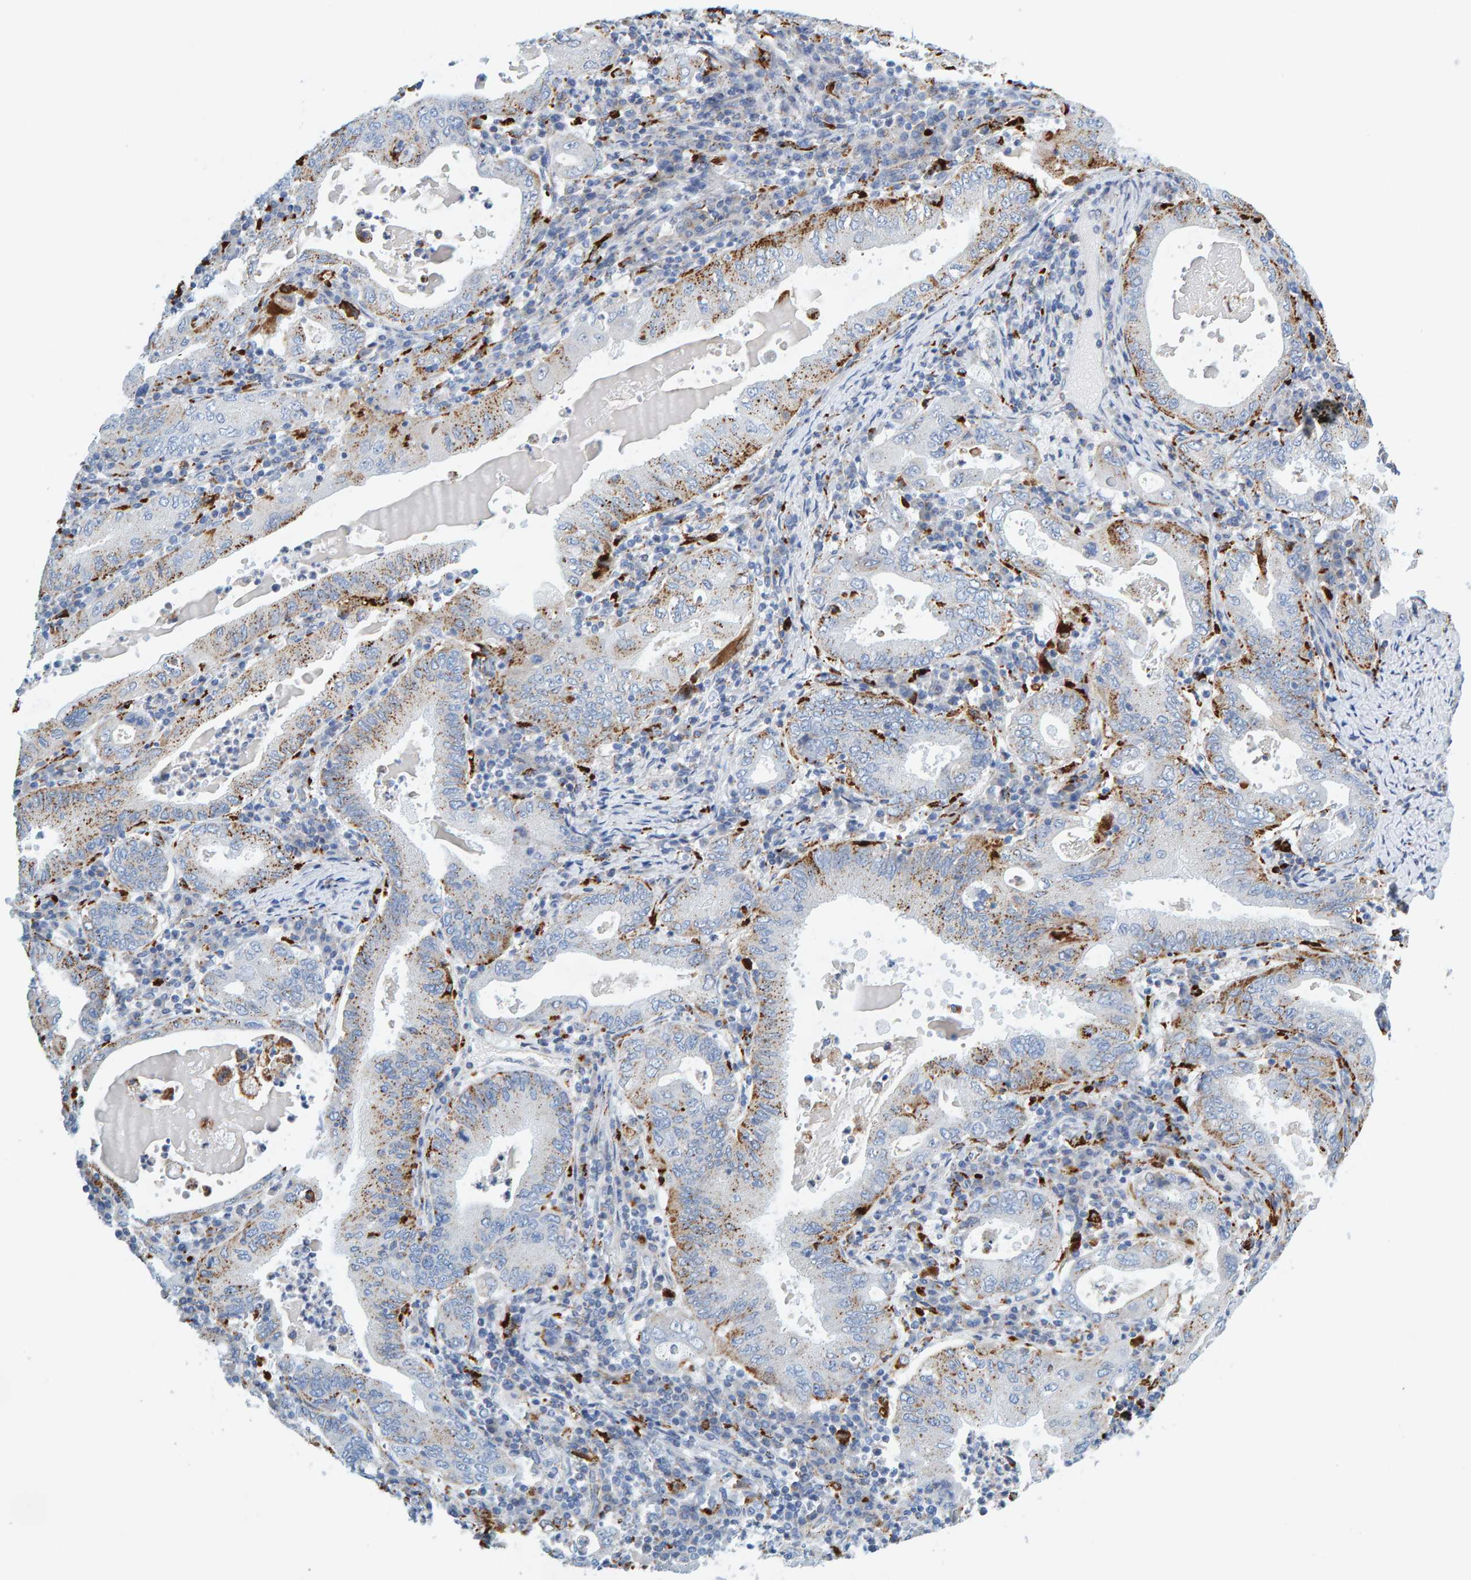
{"staining": {"intensity": "moderate", "quantity": "<25%", "location": "cytoplasmic/membranous"}, "tissue": "stomach cancer", "cell_type": "Tumor cells", "image_type": "cancer", "snomed": [{"axis": "morphology", "description": "Normal tissue, NOS"}, {"axis": "morphology", "description": "Adenocarcinoma, NOS"}, {"axis": "topography", "description": "Esophagus"}, {"axis": "topography", "description": "Stomach, upper"}, {"axis": "topography", "description": "Peripheral nerve tissue"}], "caption": "Immunohistochemistry (IHC) micrograph of neoplastic tissue: human adenocarcinoma (stomach) stained using immunohistochemistry (IHC) demonstrates low levels of moderate protein expression localized specifically in the cytoplasmic/membranous of tumor cells, appearing as a cytoplasmic/membranous brown color.", "gene": "BIN3", "patient": {"sex": "male", "age": 62}}